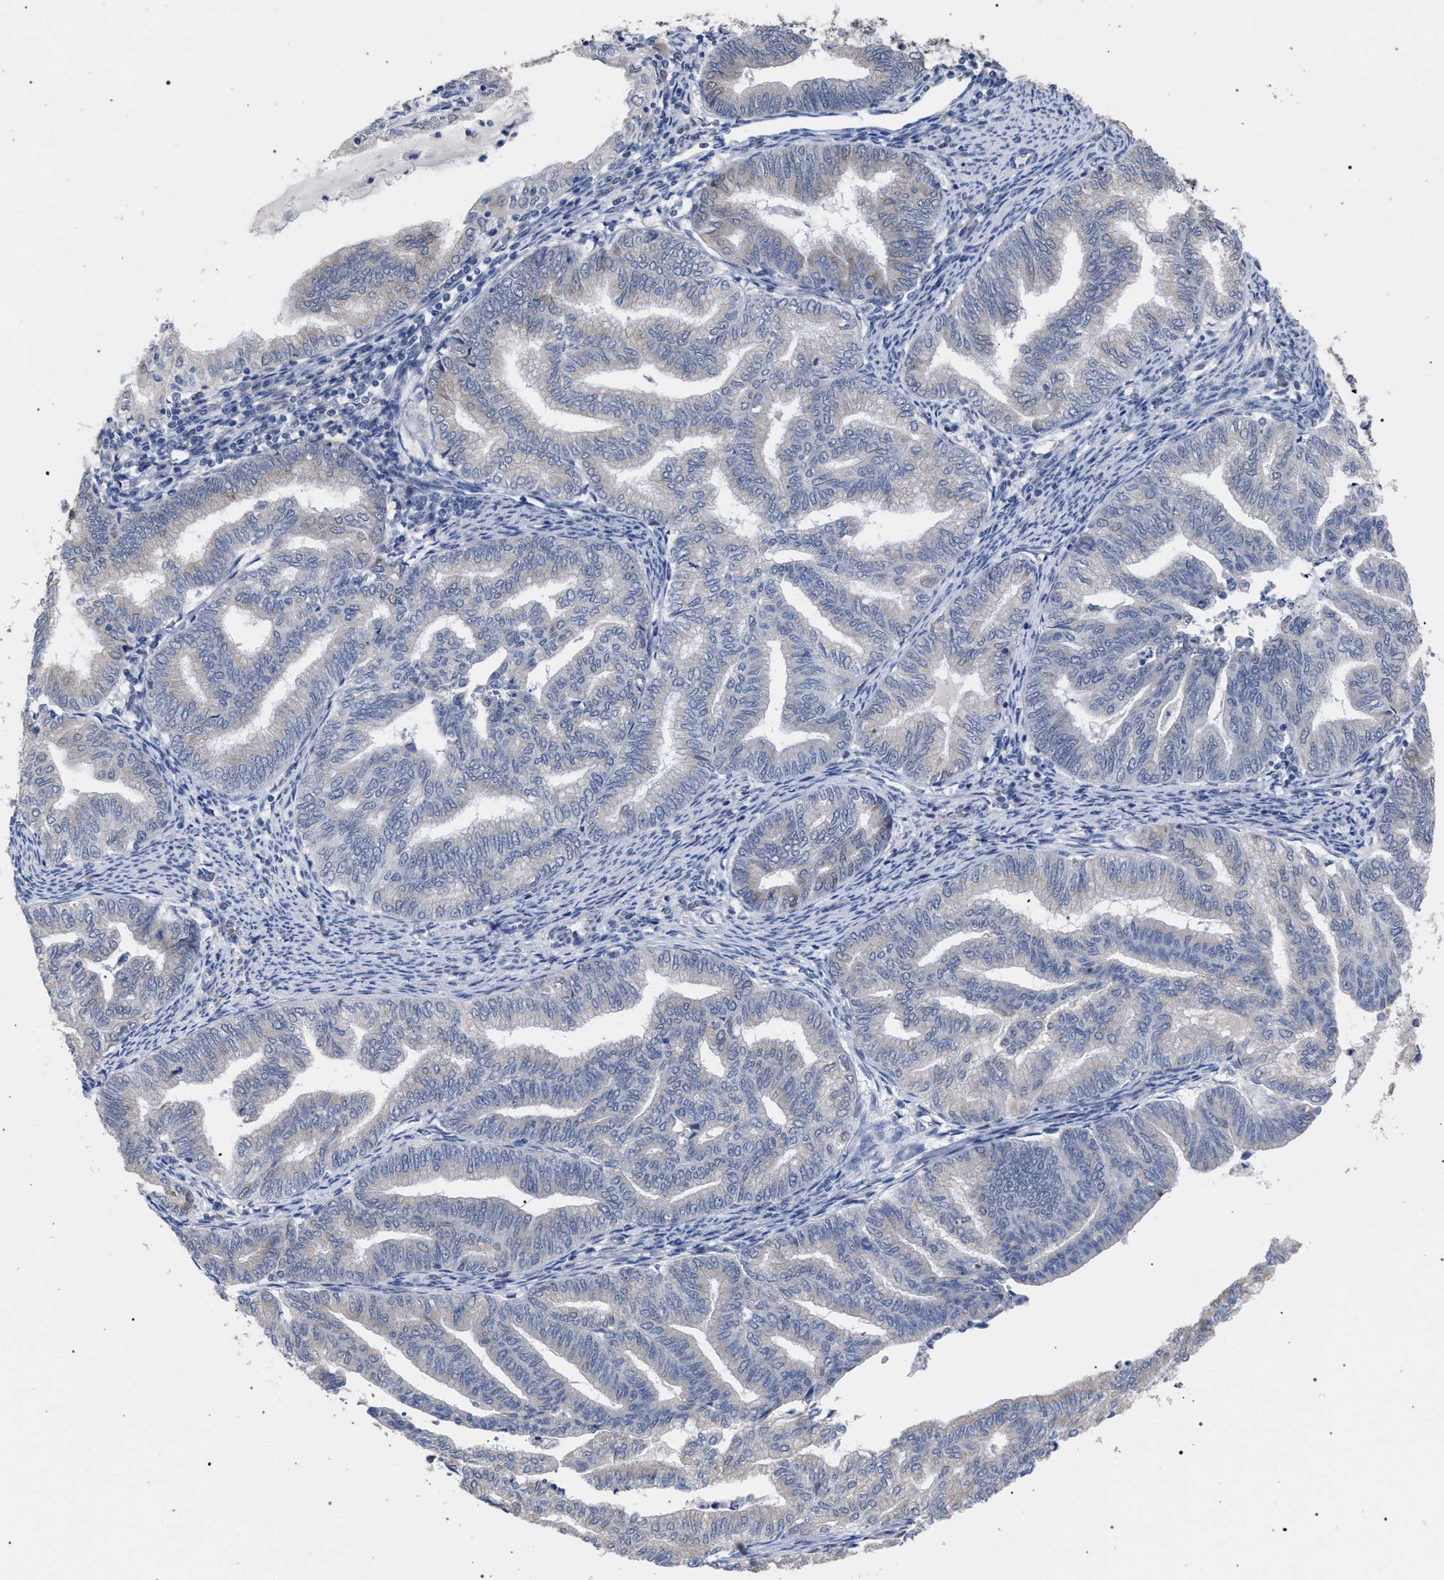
{"staining": {"intensity": "negative", "quantity": "none", "location": "none"}, "tissue": "endometrial cancer", "cell_type": "Tumor cells", "image_type": "cancer", "snomed": [{"axis": "morphology", "description": "Adenocarcinoma, NOS"}, {"axis": "topography", "description": "Endometrium"}], "caption": "There is no significant positivity in tumor cells of adenocarcinoma (endometrial).", "gene": "GOLGA2", "patient": {"sex": "female", "age": 79}}